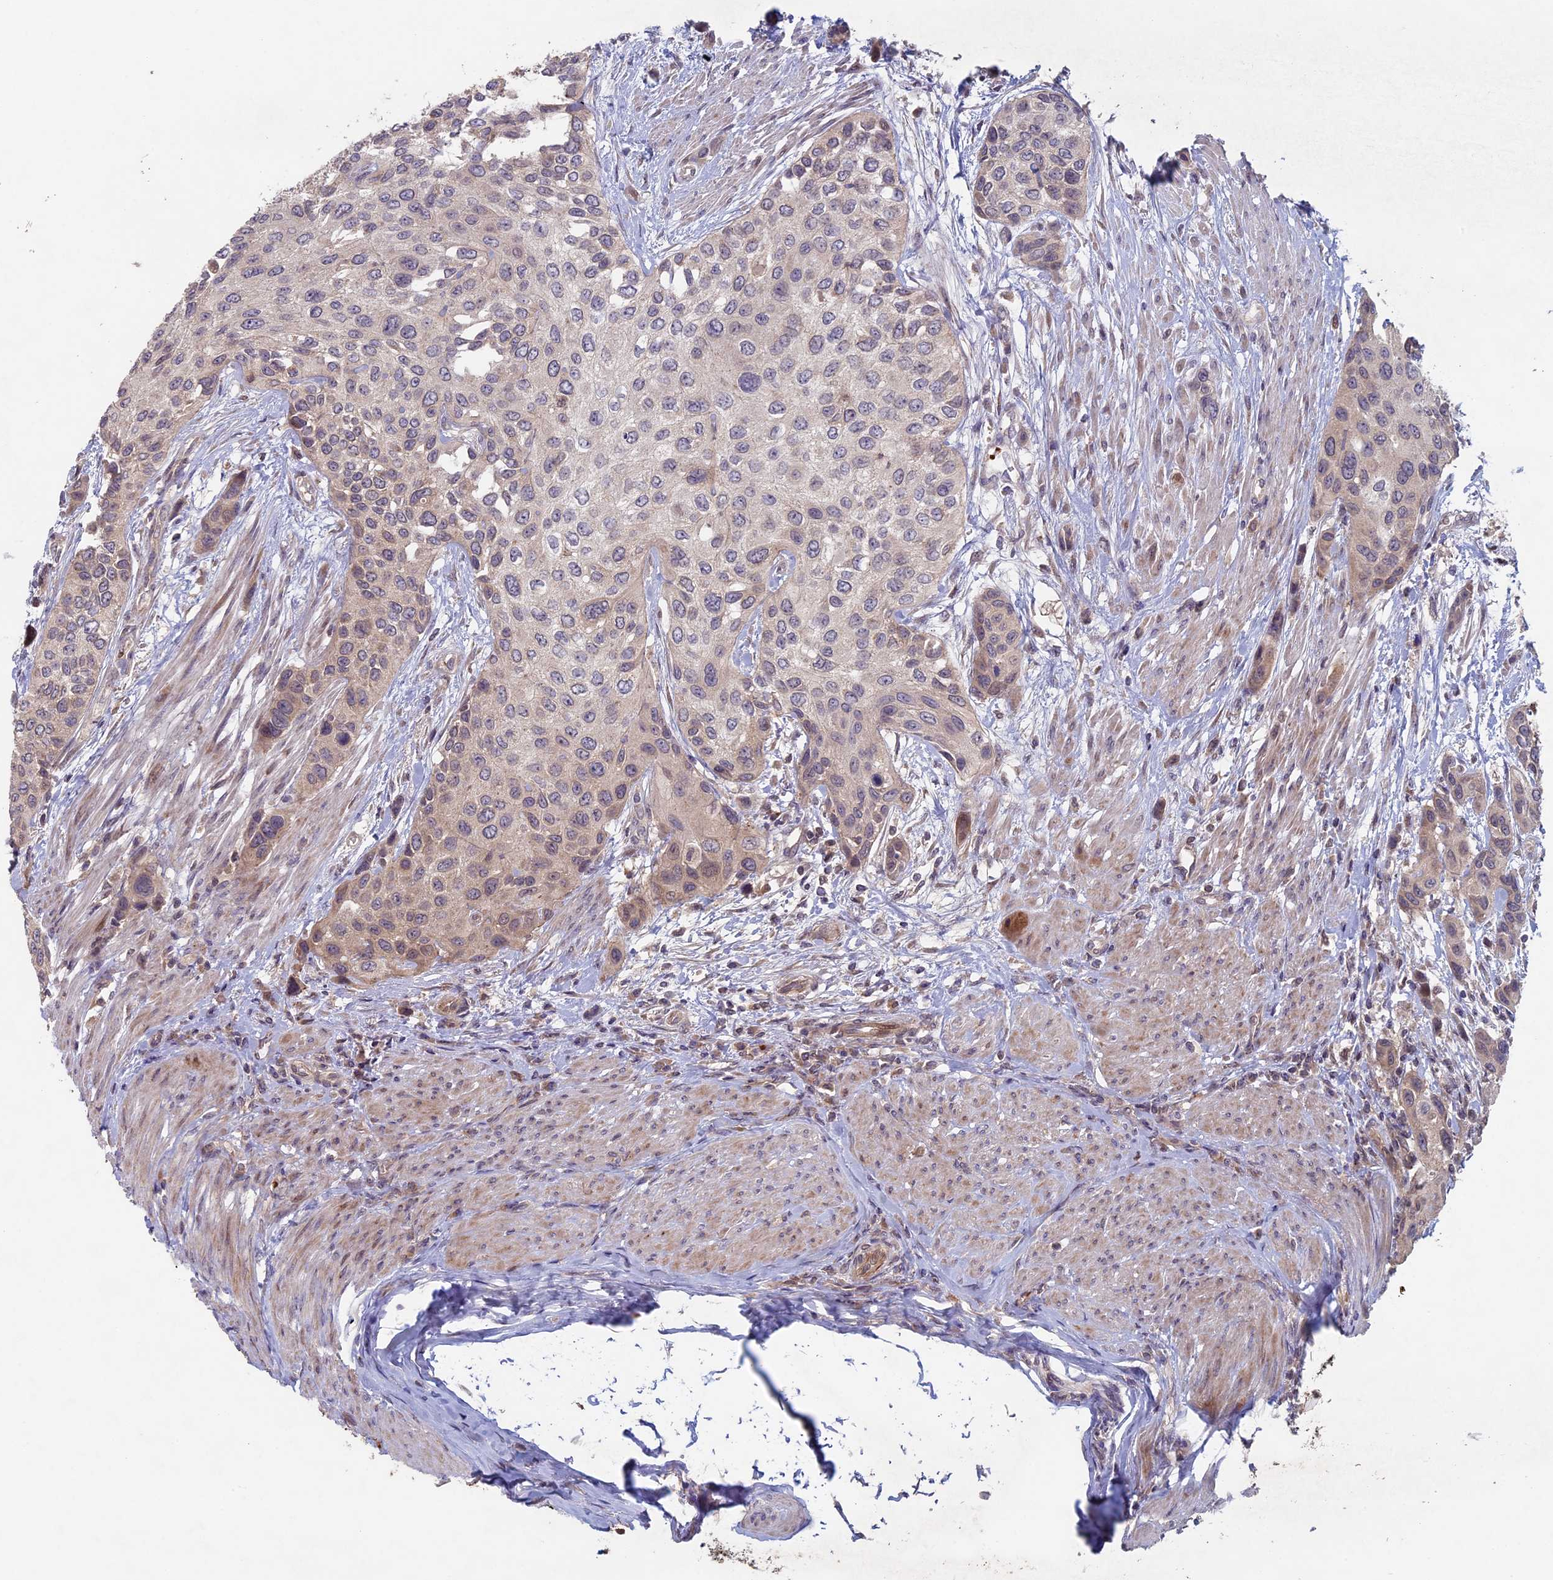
{"staining": {"intensity": "negative", "quantity": "none", "location": "none"}, "tissue": "urothelial cancer", "cell_type": "Tumor cells", "image_type": "cancer", "snomed": [{"axis": "morphology", "description": "Normal tissue, NOS"}, {"axis": "morphology", "description": "Urothelial carcinoma, High grade"}, {"axis": "topography", "description": "Vascular tissue"}, {"axis": "topography", "description": "Urinary bladder"}], "caption": "Immunohistochemical staining of urothelial cancer shows no significant expression in tumor cells.", "gene": "RCCD1", "patient": {"sex": "female", "age": 56}}